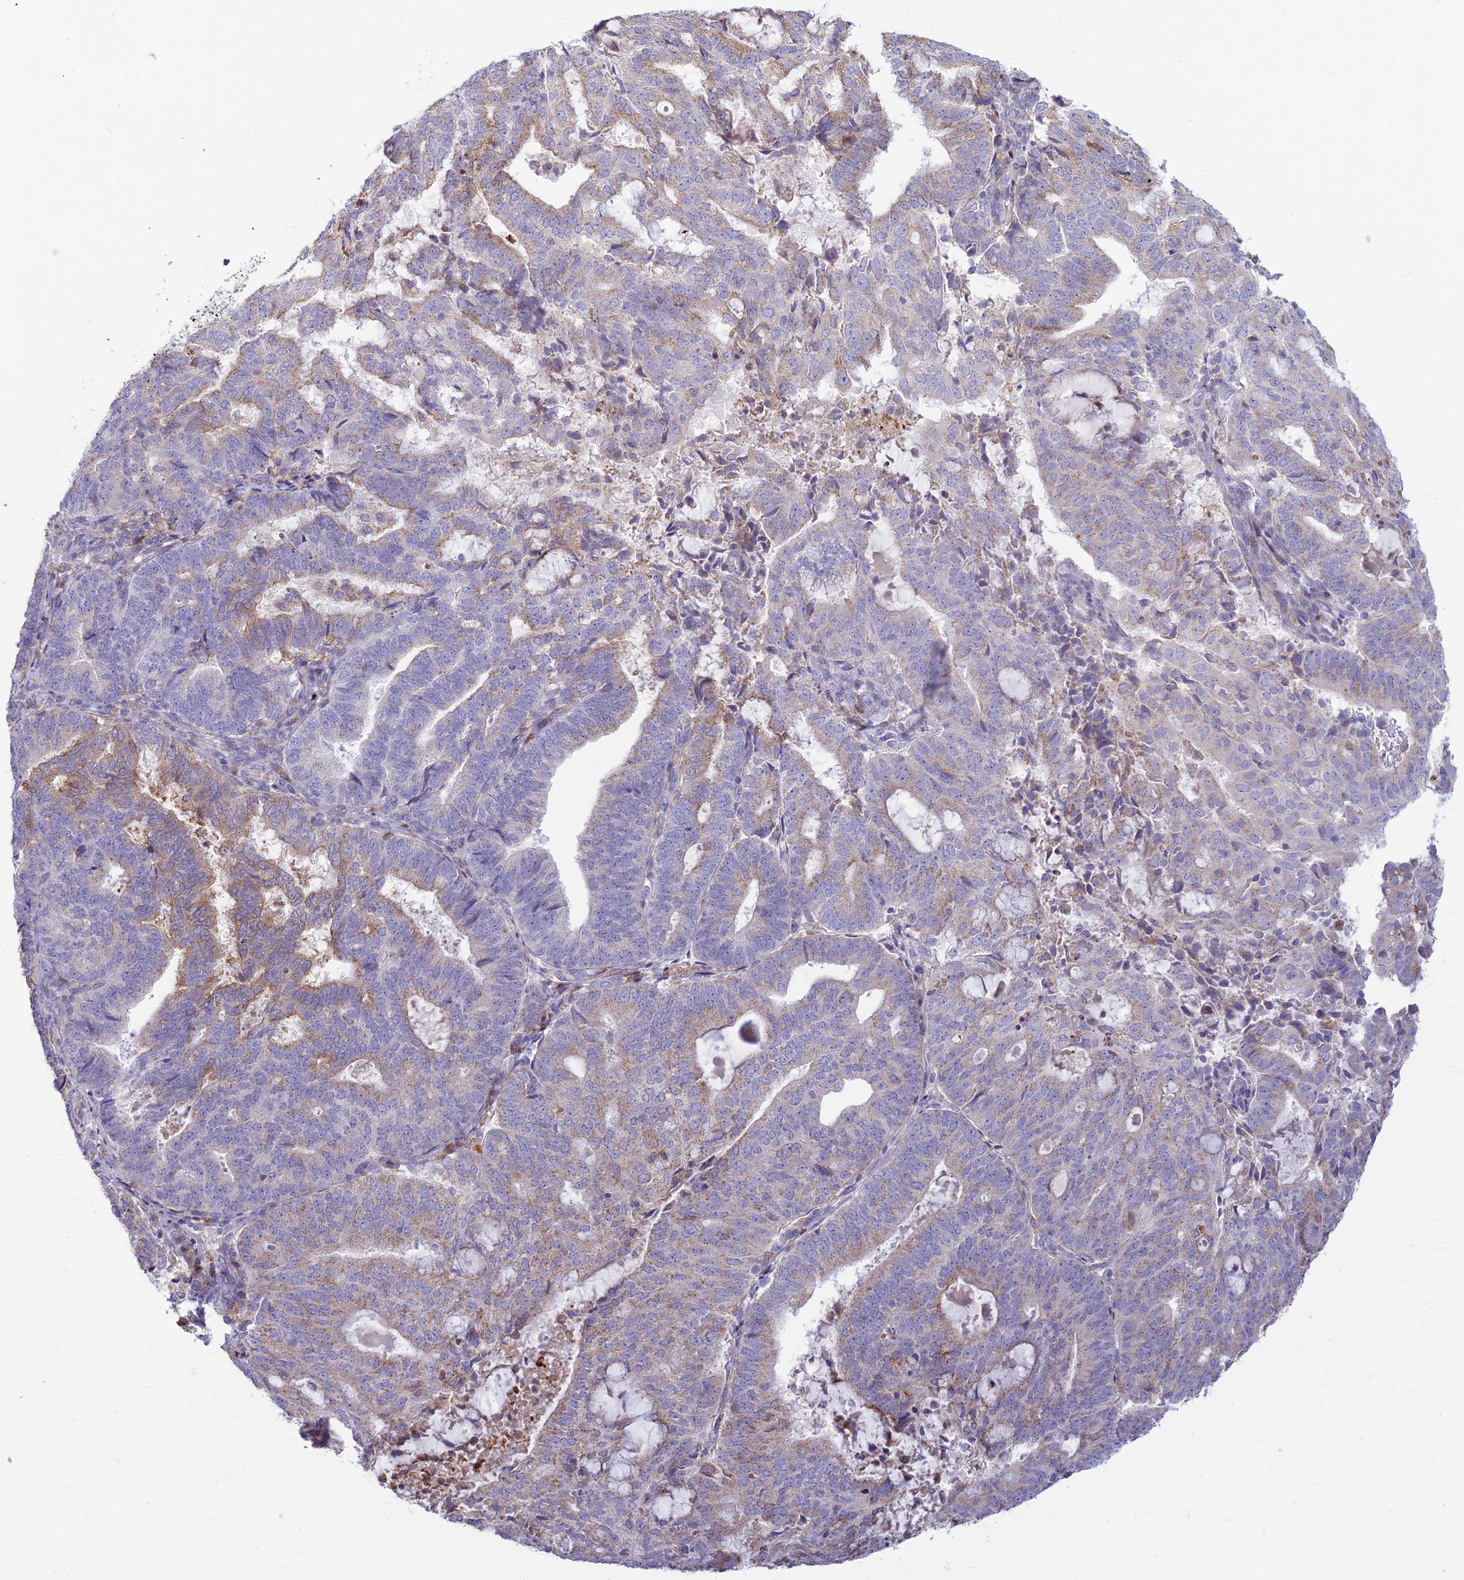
{"staining": {"intensity": "moderate", "quantity": "<25%", "location": "cytoplasmic/membranous"}, "tissue": "endometrial cancer", "cell_type": "Tumor cells", "image_type": "cancer", "snomed": [{"axis": "morphology", "description": "Adenocarcinoma, NOS"}, {"axis": "topography", "description": "Endometrium"}], "caption": "This histopathology image exhibits immunohistochemistry staining of endometrial cancer, with low moderate cytoplasmic/membranous staining in approximately <25% of tumor cells.", "gene": "FAM186B", "patient": {"sex": "female", "age": 70}}